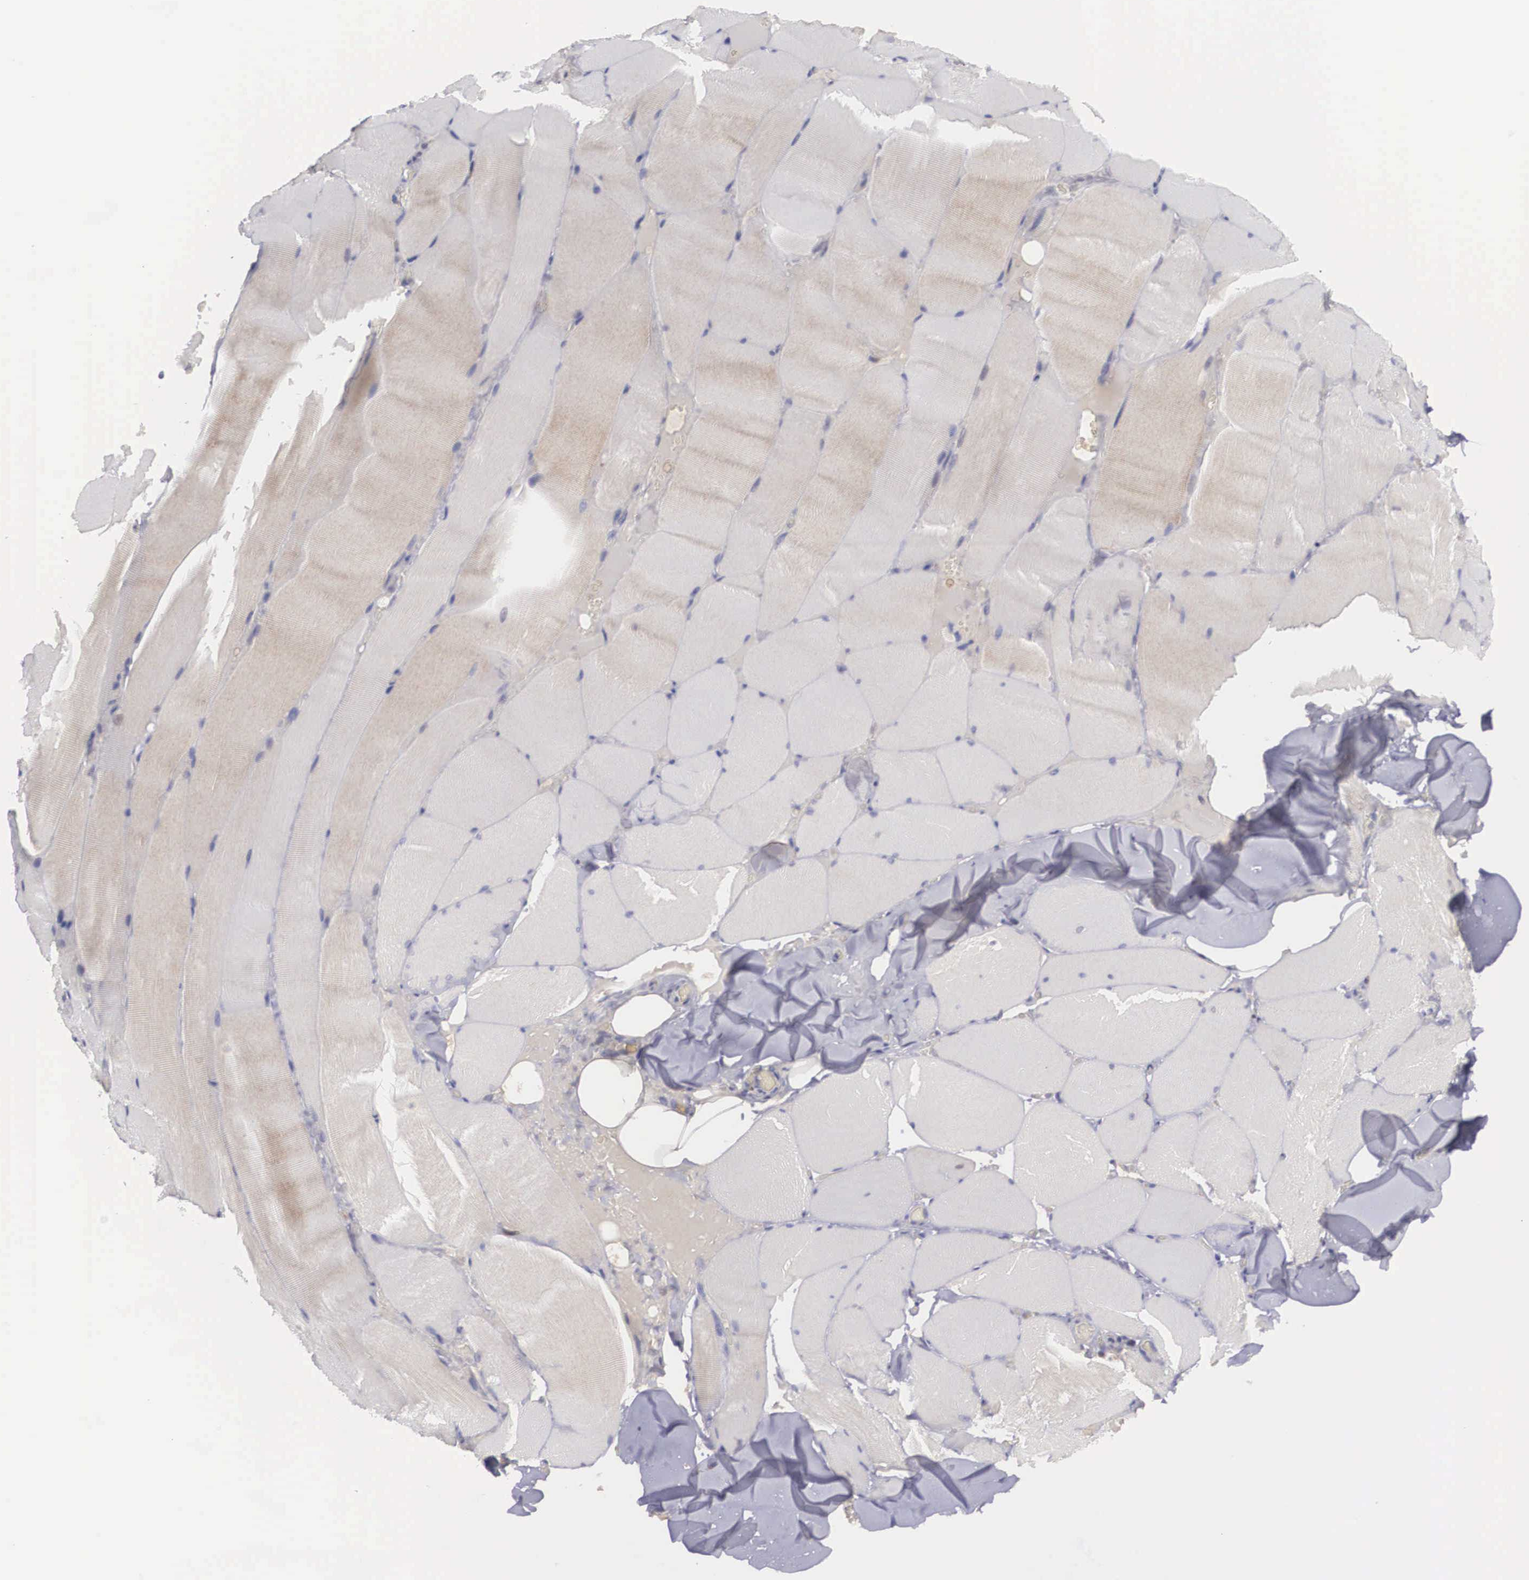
{"staining": {"intensity": "negative", "quantity": "none", "location": "none"}, "tissue": "skeletal muscle", "cell_type": "Myocytes", "image_type": "normal", "snomed": [{"axis": "morphology", "description": "Normal tissue, NOS"}, {"axis": "topography", "description": "Skeletal muscle"}], "caption": "IHC of benign skeletal muscle exhibits no expression in myocytes. The staining was performed using DAB (3,3'-diaminobenzidine) to visualize the protein expression in brown, while the nuclei were stained in blue with hematoxylin (Magnification: 20x).", "gene": "NREP", "patient": {"sex": "male", "age": 71}}